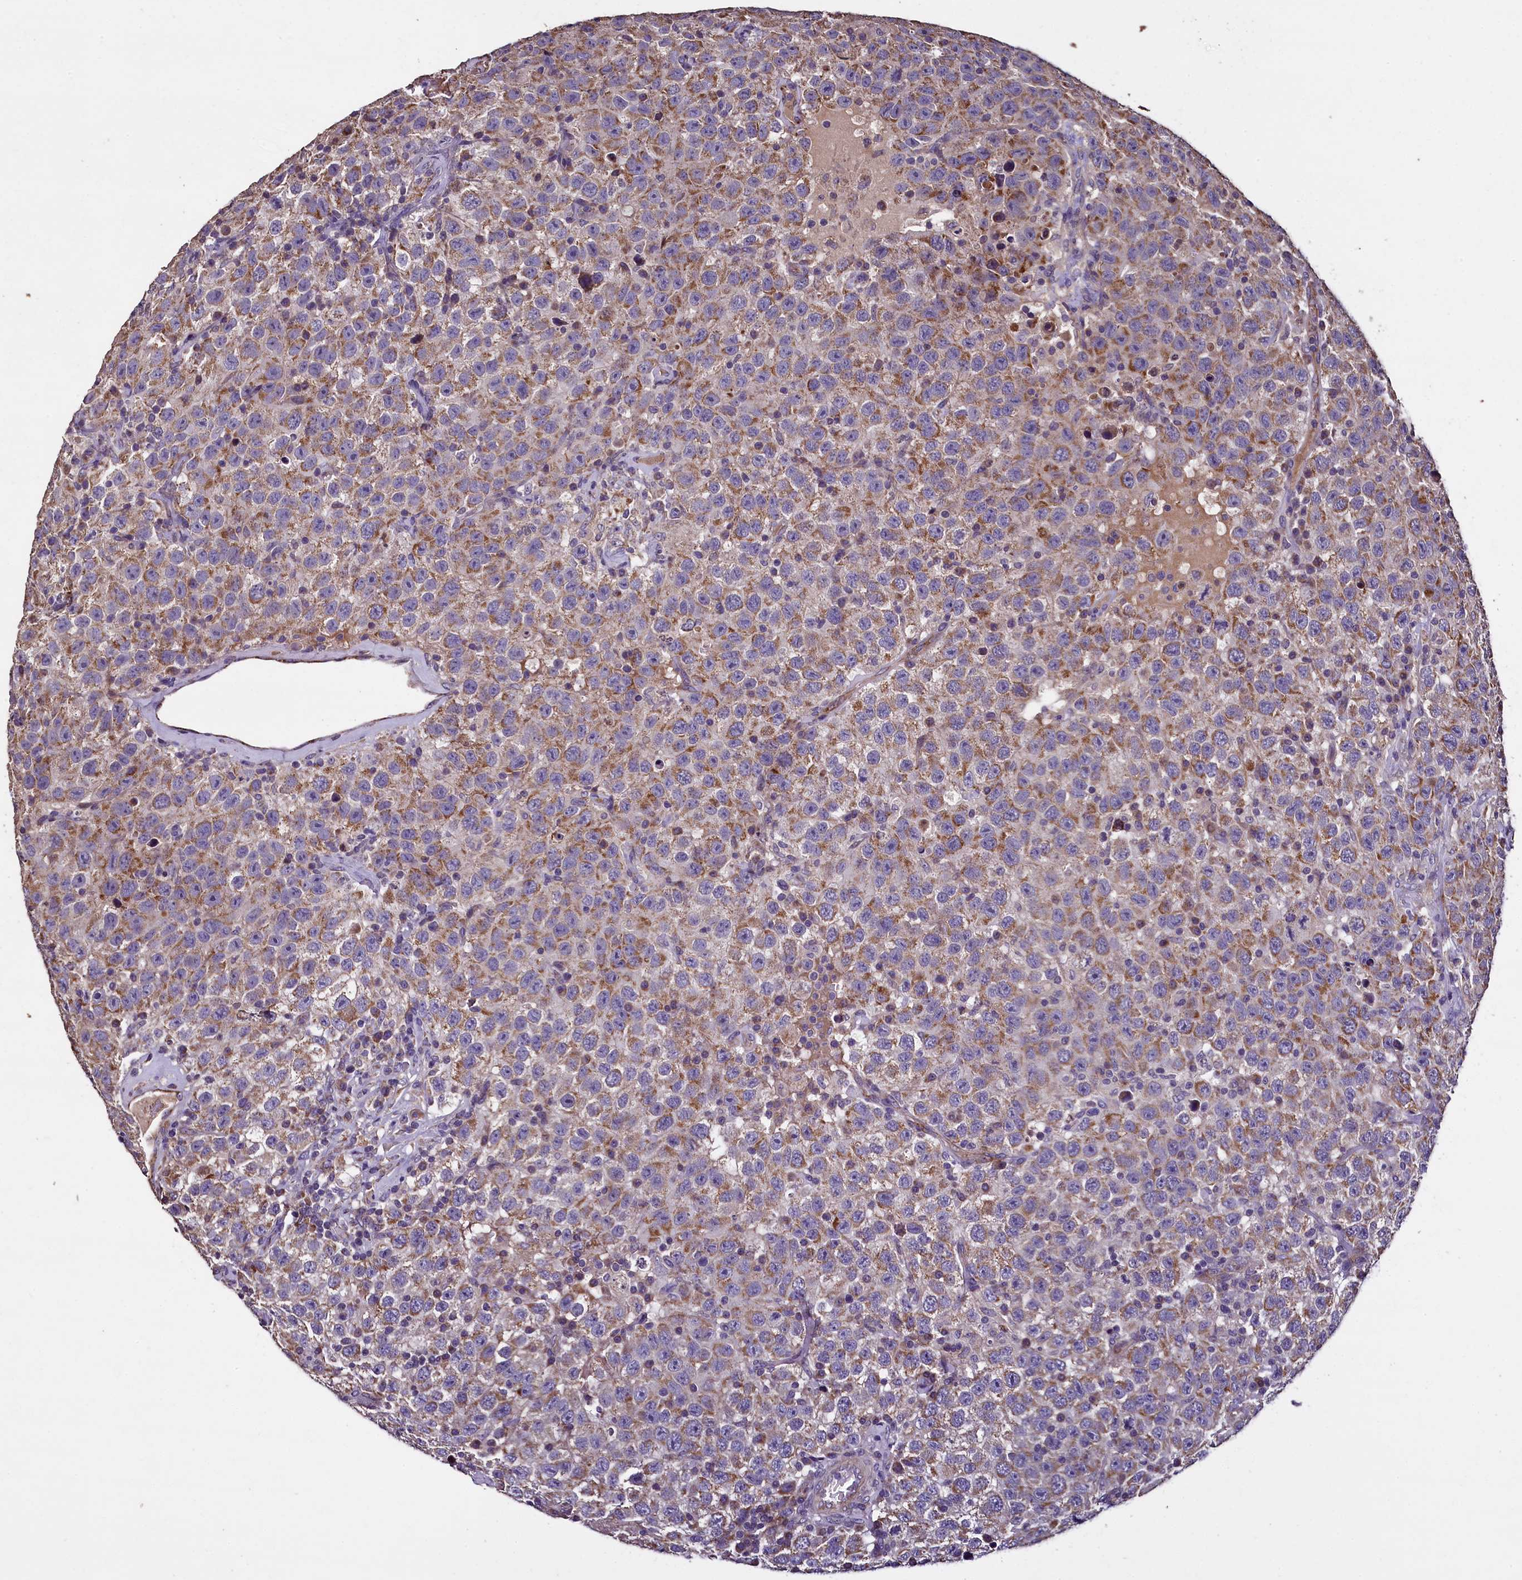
{"staining": {"intensity": "moderate", "quantity": "25%-75%", "location": "cytoplasmic/membranous"}, "tissue": "testis cancer", "cell_type": "Tumor cells", "image_type": "cancer", "snomed": [{"axis": "morphology", "description": "Seminoma, NOS"}, {"axis": "topography", "description": "Testis"}], "caption": "An IHC image of neoplastic tissue is shown. Protein staining in brown highlights moderate cytoplasmic/membranous positivity in testis cancer (seminoma) within tumor cells.", "gene": "COQ9", "patient": {"sex": "male", "age": 41}}